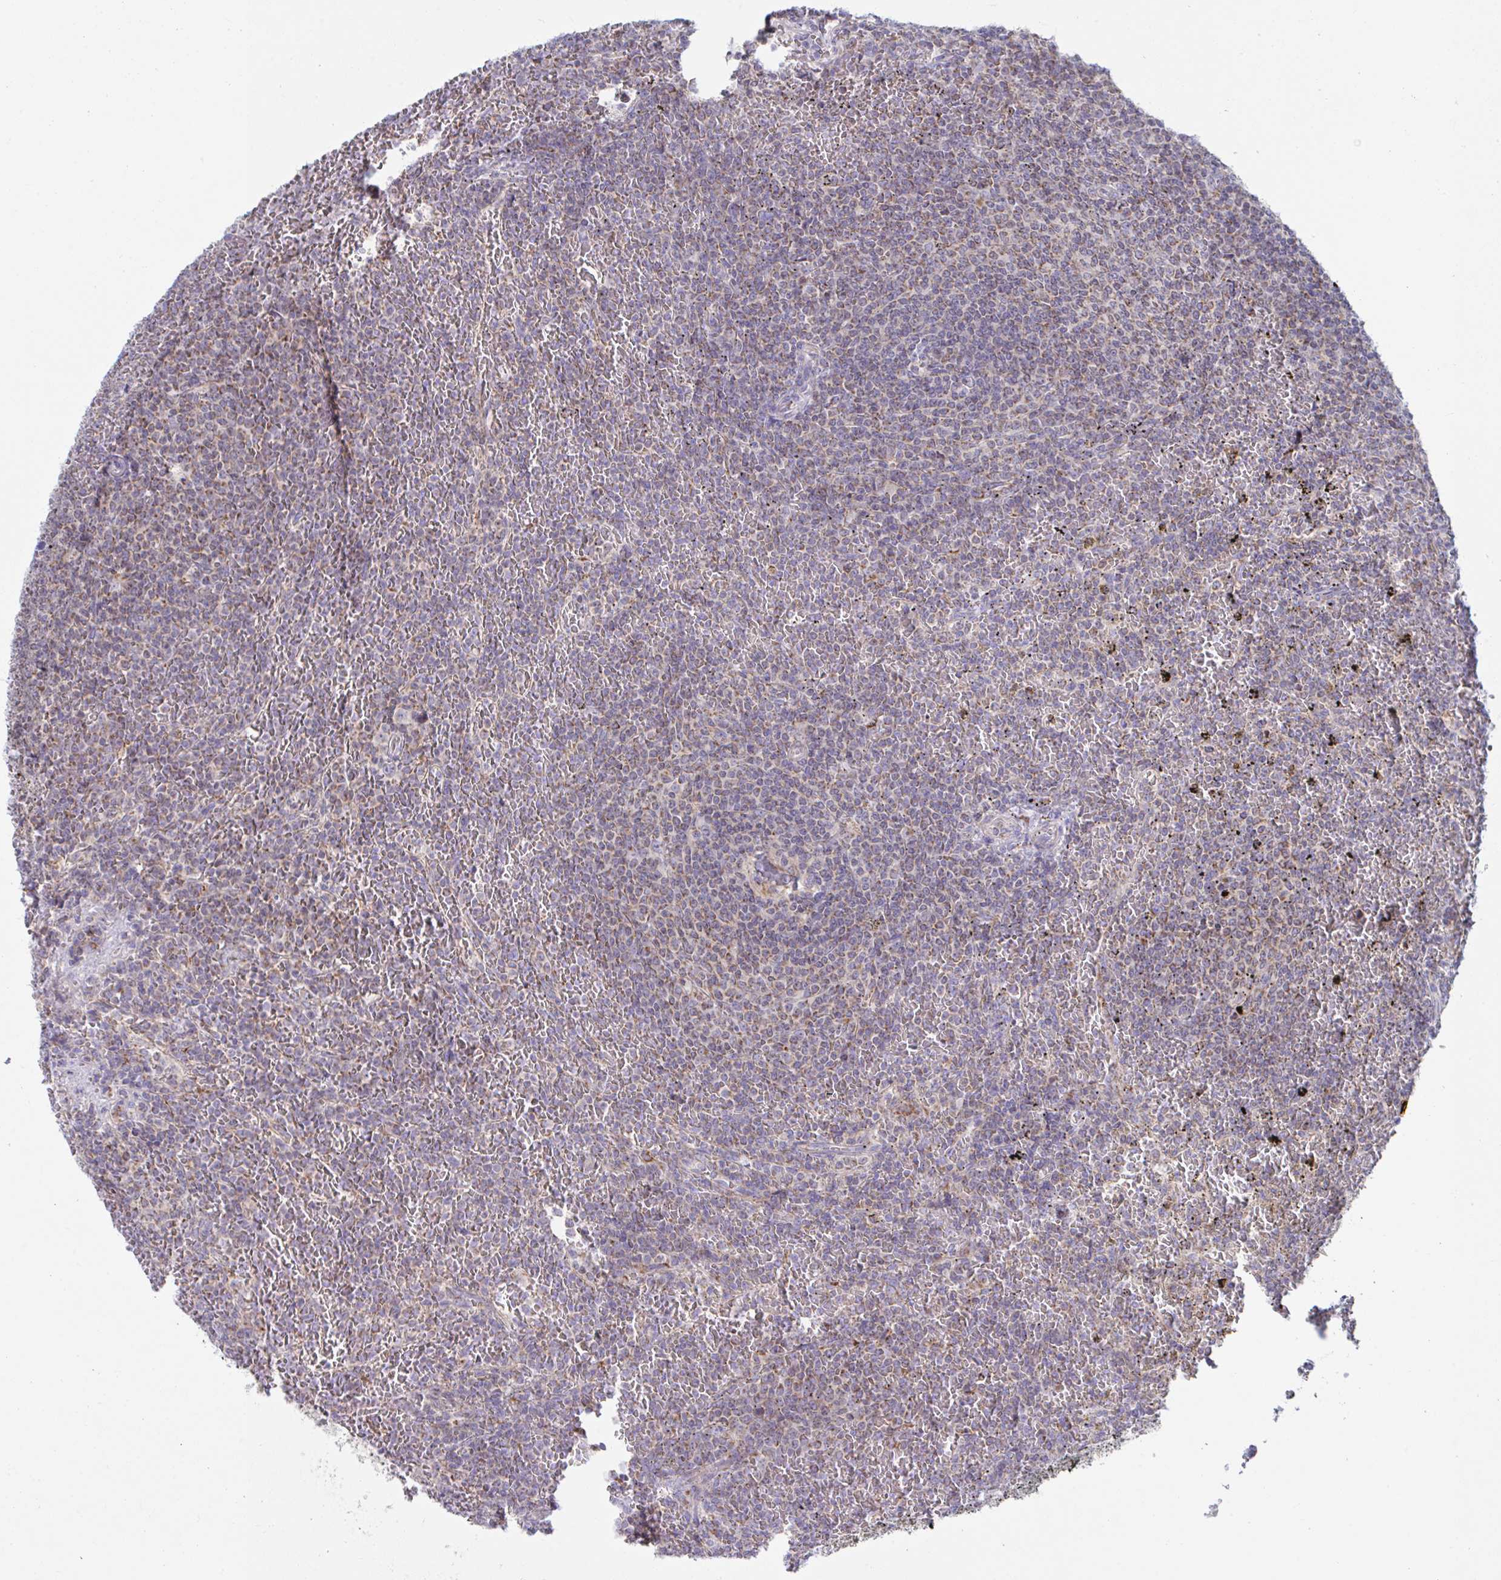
{"staining": {"intensity": "weak", "quantity": "25%-75%", "location": "cytoplasmic/membranous"}, "tissue": "lymphoma", "cell_type": "Tumor cells", "image_type": "cancer", "snomed": [{"axis": "morphology", "description": "Malignant lymphoma, non-Hodgkin's type, Low grade"}, {"axis": "topography", "description": "Spleen"}], "caption": "IHC image of neoplastic tissue: human low-grade malignant lymphoma, non-Hodgkin's type stained using IHC displays low levels of weak protein expression localized specifically in the cytoplasmic/membranous of tumor cells, appearing as a cytoplasmic/membranous brown color.", "gene": "NDUFA7", "patient": {"sex": "female", "age": 77}}